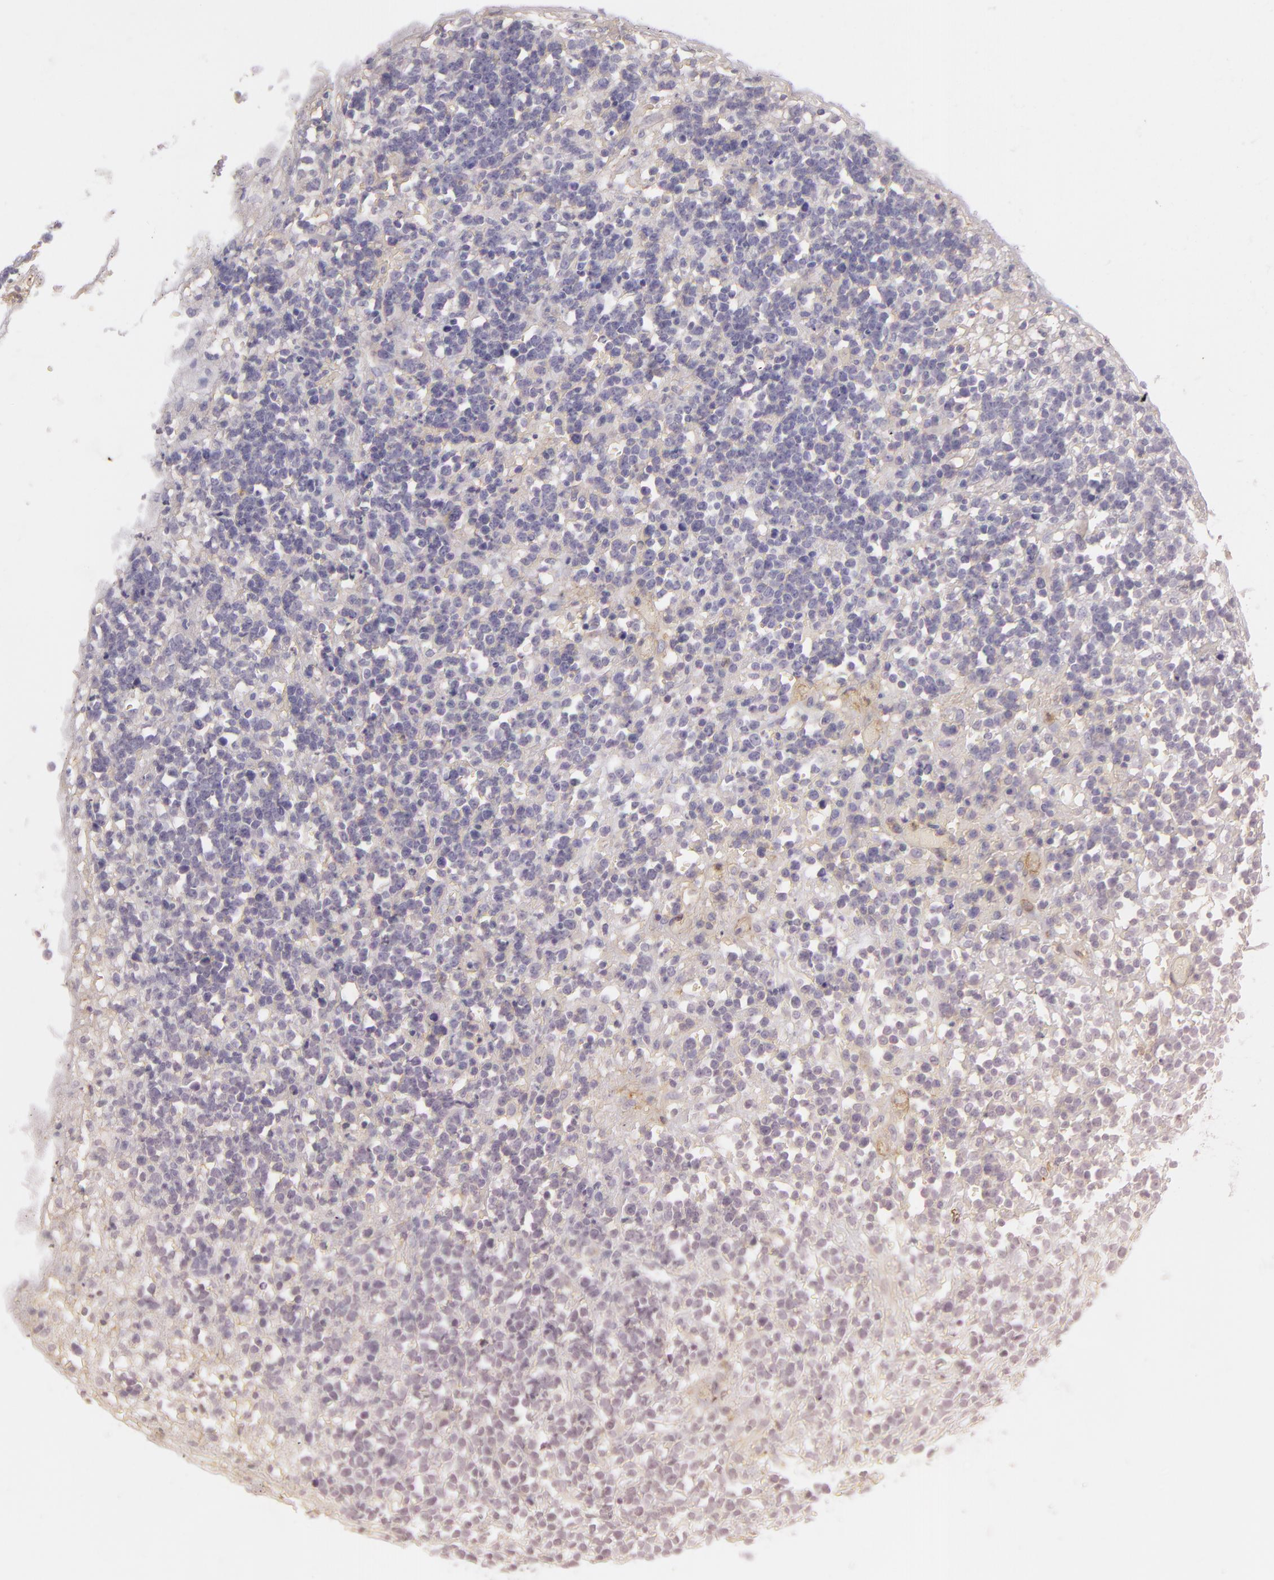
{"staining": {"intensity": "negative", "quantity": "none", "location": "none"}, "tissue": "lymphoma", "cell_type": "Tumor cells", "image_type": "cancer", "snomed": [{"axis": "morphology", "description": "Malignant lymphoma, non-Hodgkin's type, High grade"}, {"axis": "topography", "description": "Colon"}], "caption": "Tumor cells are negative for protein expression in human lymphoma. The staining is performed using DAB brown chromogen with nuclei counter-stained in using hematoxylin.", "gene": "CD59", "patient": {"sex": "male", "age": 82}}